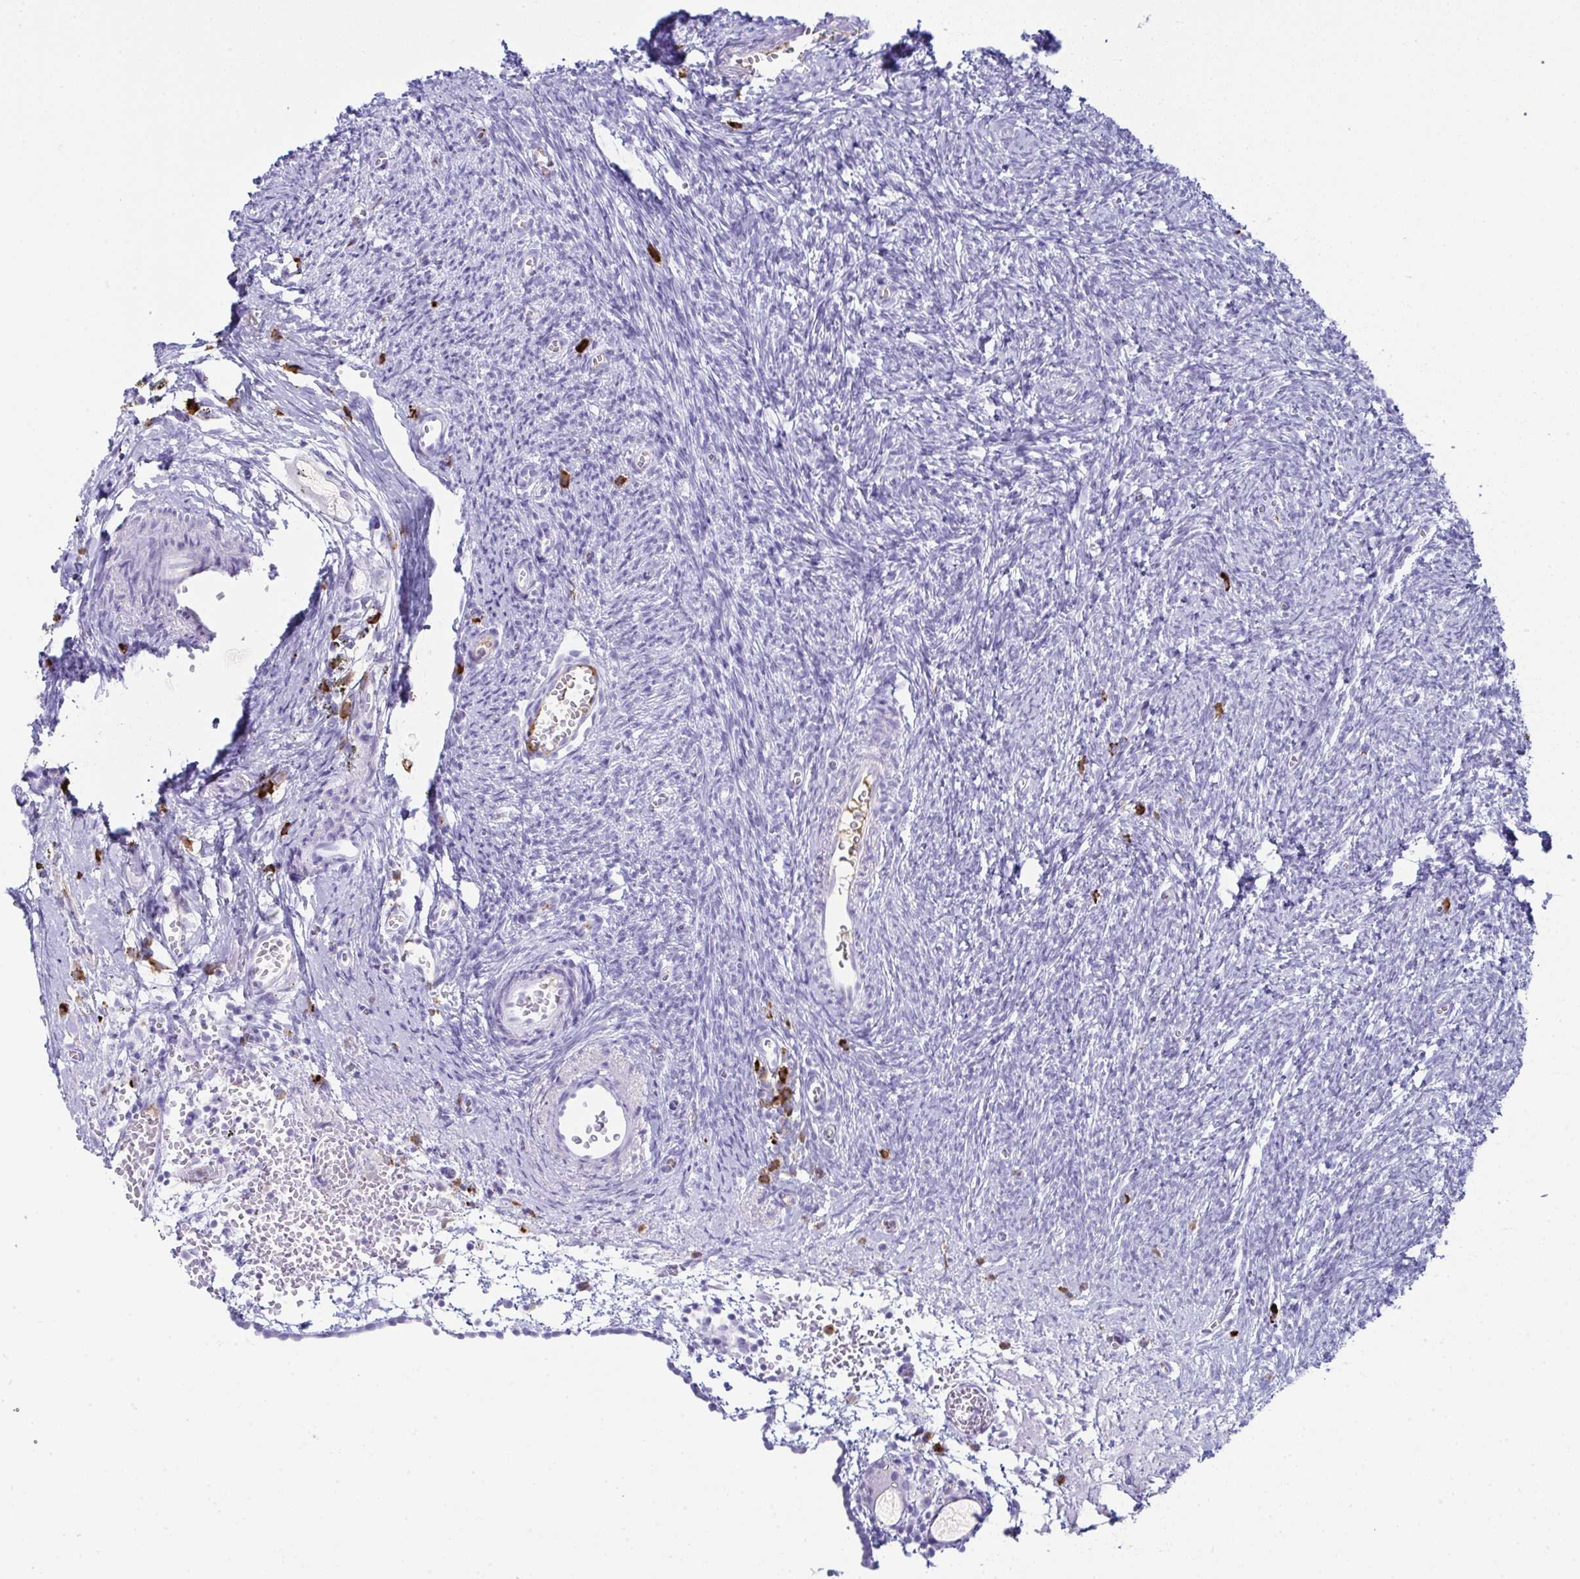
{"staining": {"intensity": "negative", "quantity": "none", "location": "none"}, "tissue": "ovary", "cell_type": "Ovarian stroma cells", "image_type": "normal", "snomed": [{"axis": "morphology", "description": "Normal tissue, NOS"}, {"axis": "topography", "description": "Ovary"}], "caption": "Ovary stained for a protein using immunohistochemistry shows no positivity ovarian stroma cells.", "gene": "JCHAIN", "patient": {"sex": "female", "age": 41}}